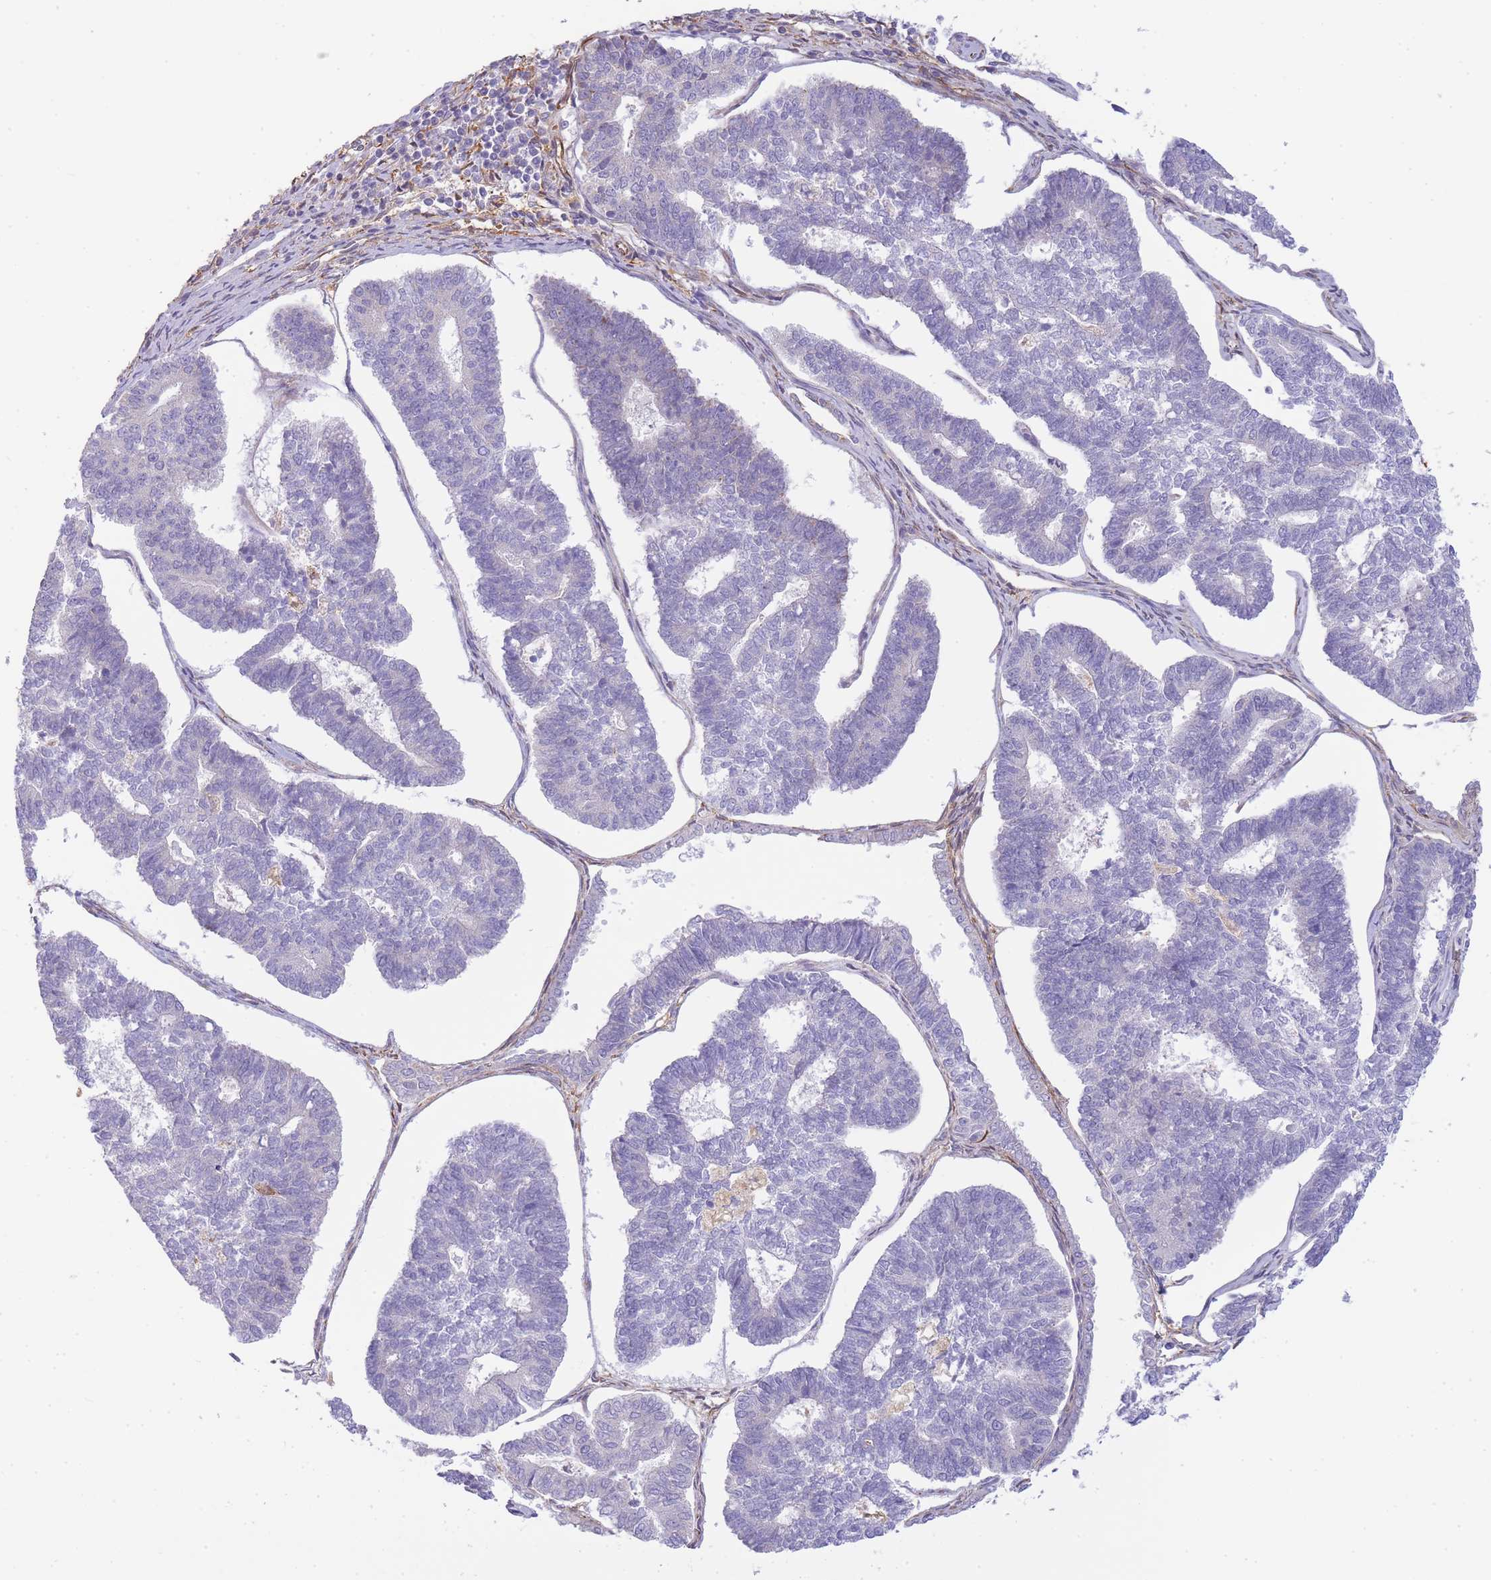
{"staining": {"intensity": "negative", "quantity": "none", "location": "none"}, "tissue": "endometrial cancer", "cell_type": "Tumor cells", "image_type": "cancer", "snomed": [{"axis": "morphology", "description": "Adenocarcinoma, NOS"}, {"axis": "topography", "description": "Endometrium"}], "caption": "High power microscopy micrograph of an immunohistochemistry (IHC) histopathology image of endometrial adenocarcinoma, revealing no significant expression in tumor cells.", "gene": "ECPAS", "patient": {"sex": "female", "age": 70}}